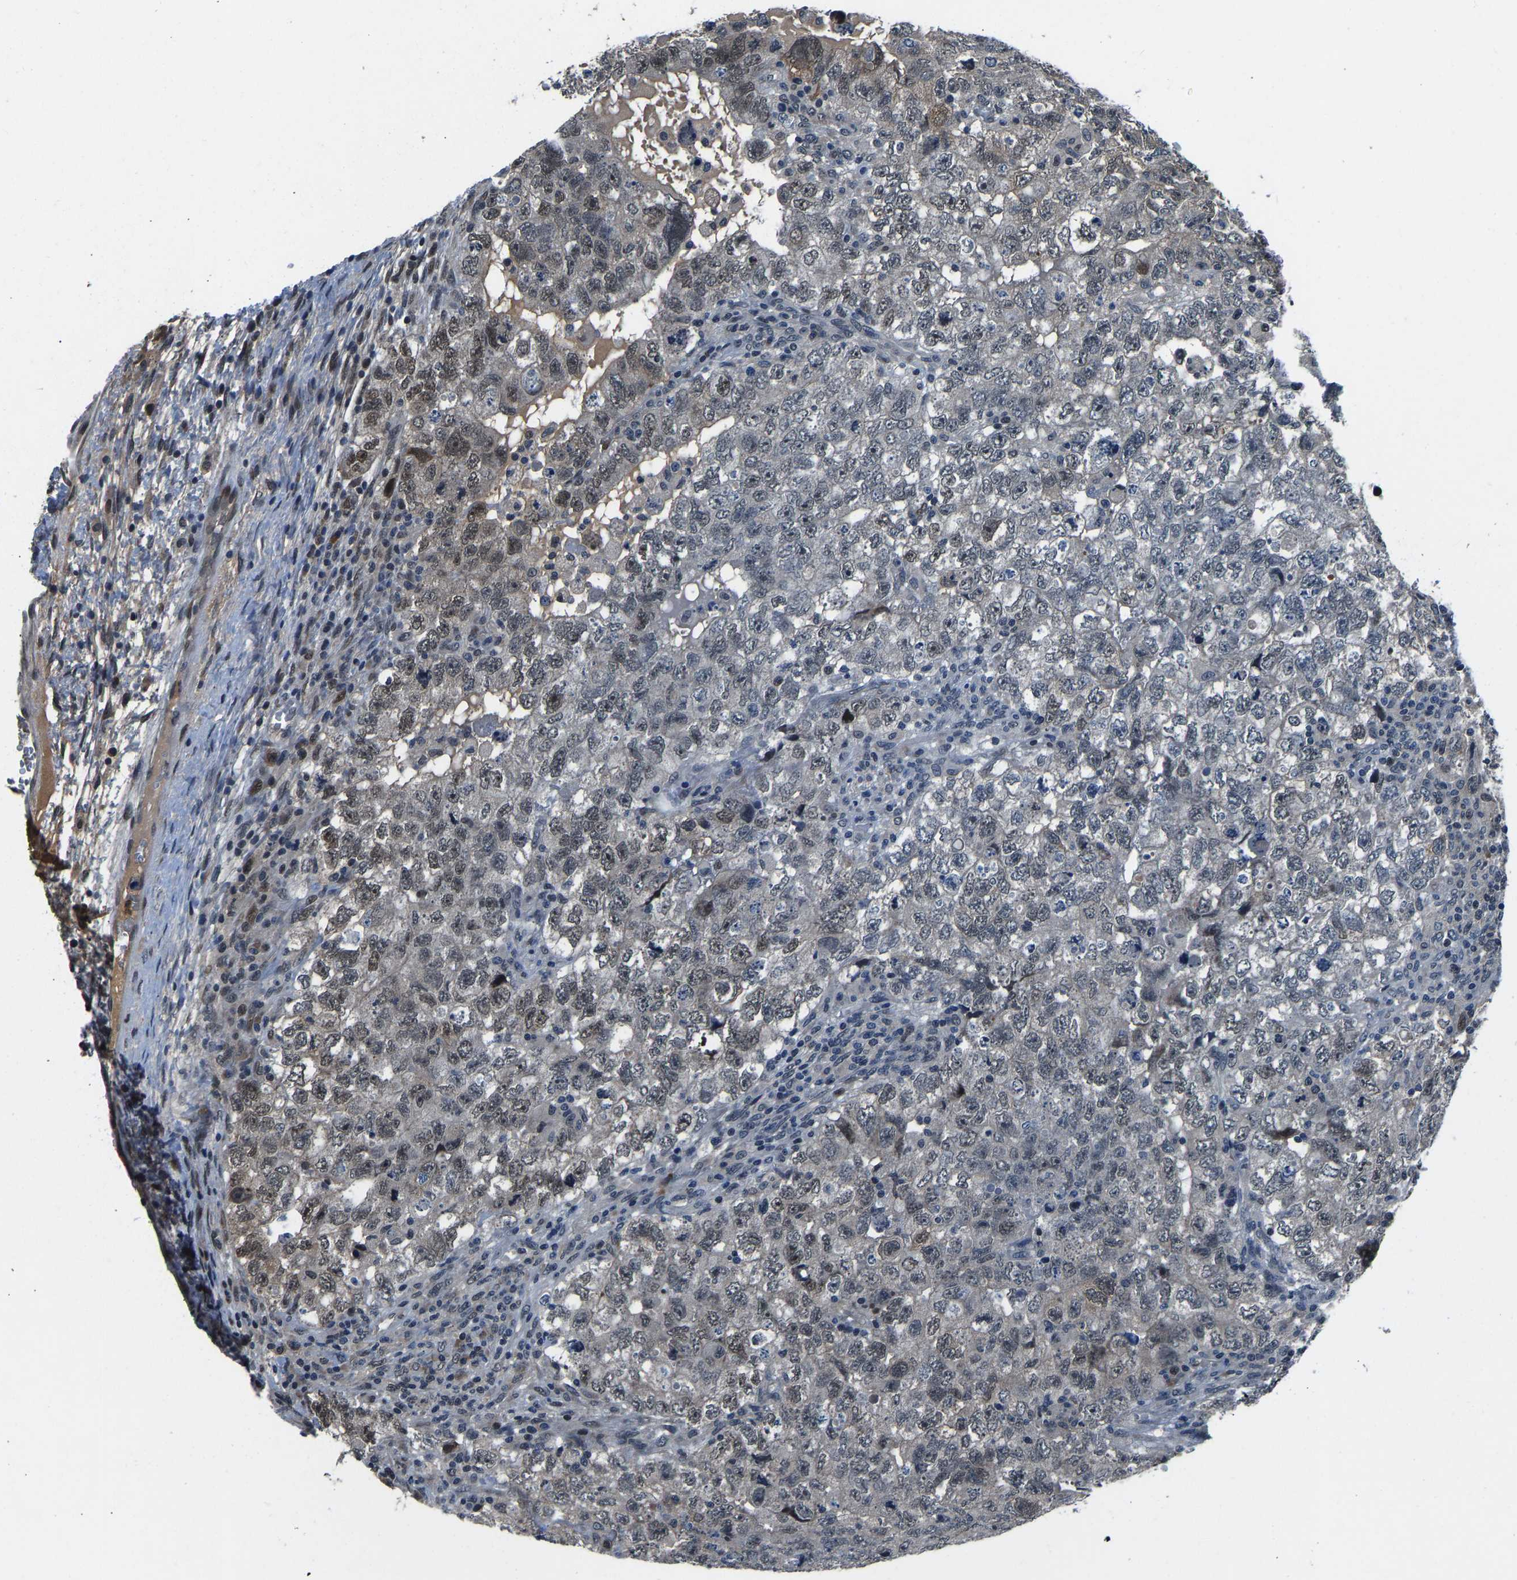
{"staining": {"intensity": "moderate", "quantity": "<25%", "location": "cytoplasmic/membranous"}, "tissue": "testis cancer", "cell_type": "Tumor cells", "image_type": "cancer", "snomed": [{"axis": "morphology", "description": "Carcinoma, Embryonal, NOS"}, {"axis": "topography", "description": "Testis"}], "caption": "Protein staining shows moderate cytoplasmic/membranous expression in about <25% of tumor cells in testis cancer (embryonal carcinoma). (Brightfield microscopy of DAB IHC at high magnification).", "gene": "RLIM", "patient": {"sex": "male", "age": 36}}